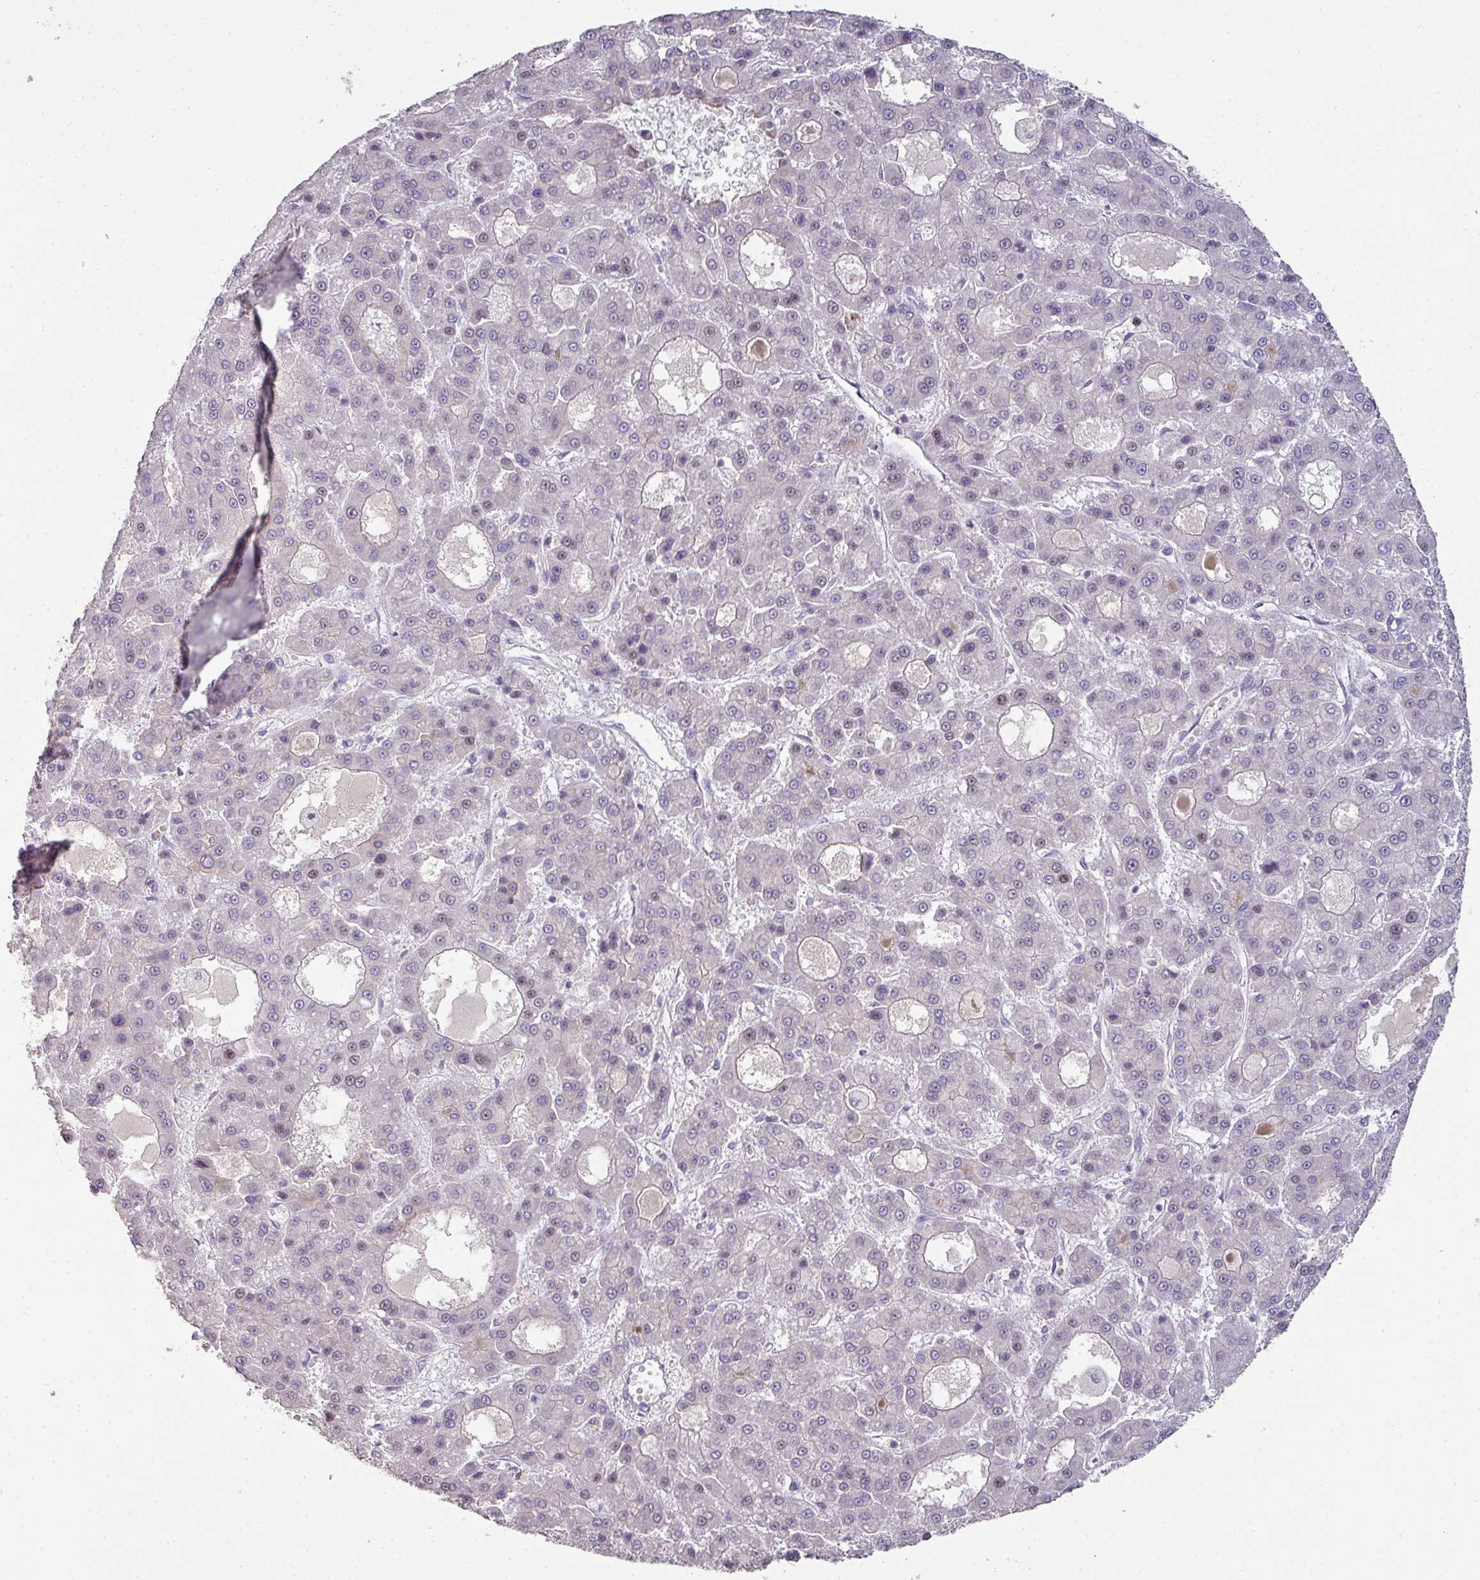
{"staining": {"intensity": "negative", "quantity": "none", "location": "none"}, "tissue": "liver cancer", "cell_type": "Tumor cells", "image_type": "cancer", "snomed": [{"axis": "morphology", "description": "Carcinoma, Hepatocellular, NOS"}, {"axis": "topography", "description": "Liver"}], "caption": "Immunohistochemistry micrograph of liver cancer stained for a protein (brown), which exhibits no positivity in tumor cells.", "gene": "GTF2H3", "patient": {"sex": "male", "age": 70}}